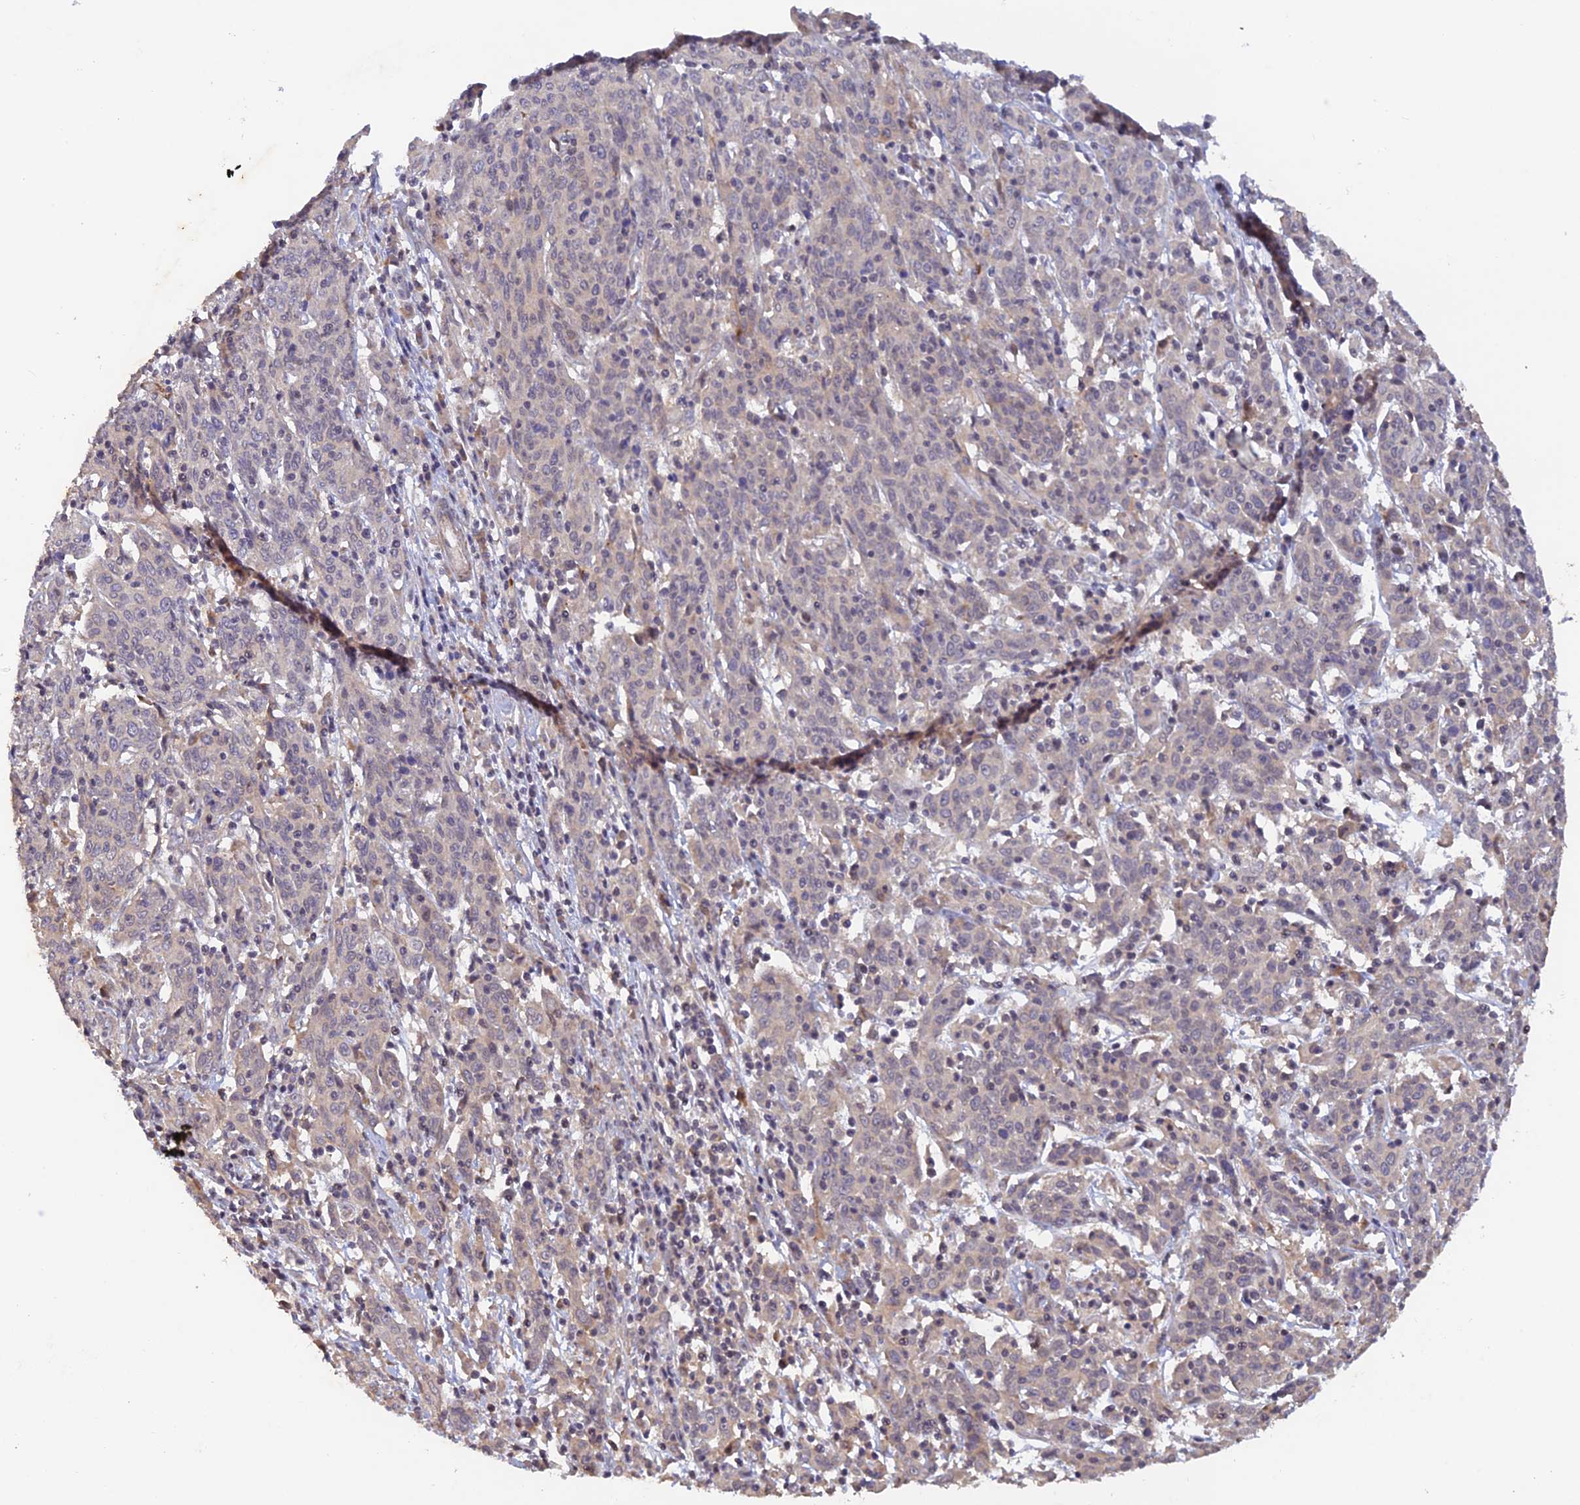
{"staining": {"intensity": "negative", "quantity": "none", "location": "none"}, "tissue": "cervical cancer", "cell_type": "Tumor cells", "image_type": "cancer", "snomed": [{"axis": "morphology", "description": "Squamous cell carcinoma, NOS"}, {"axis": "topography", "description": "Cervix"}], "caption": "IHC of cervical cancer (squamous cell carcinoma) demonstrates no staining in tumor cells.", "gene": "CWH43", "patient": {"sex": "female", "age": 67}}